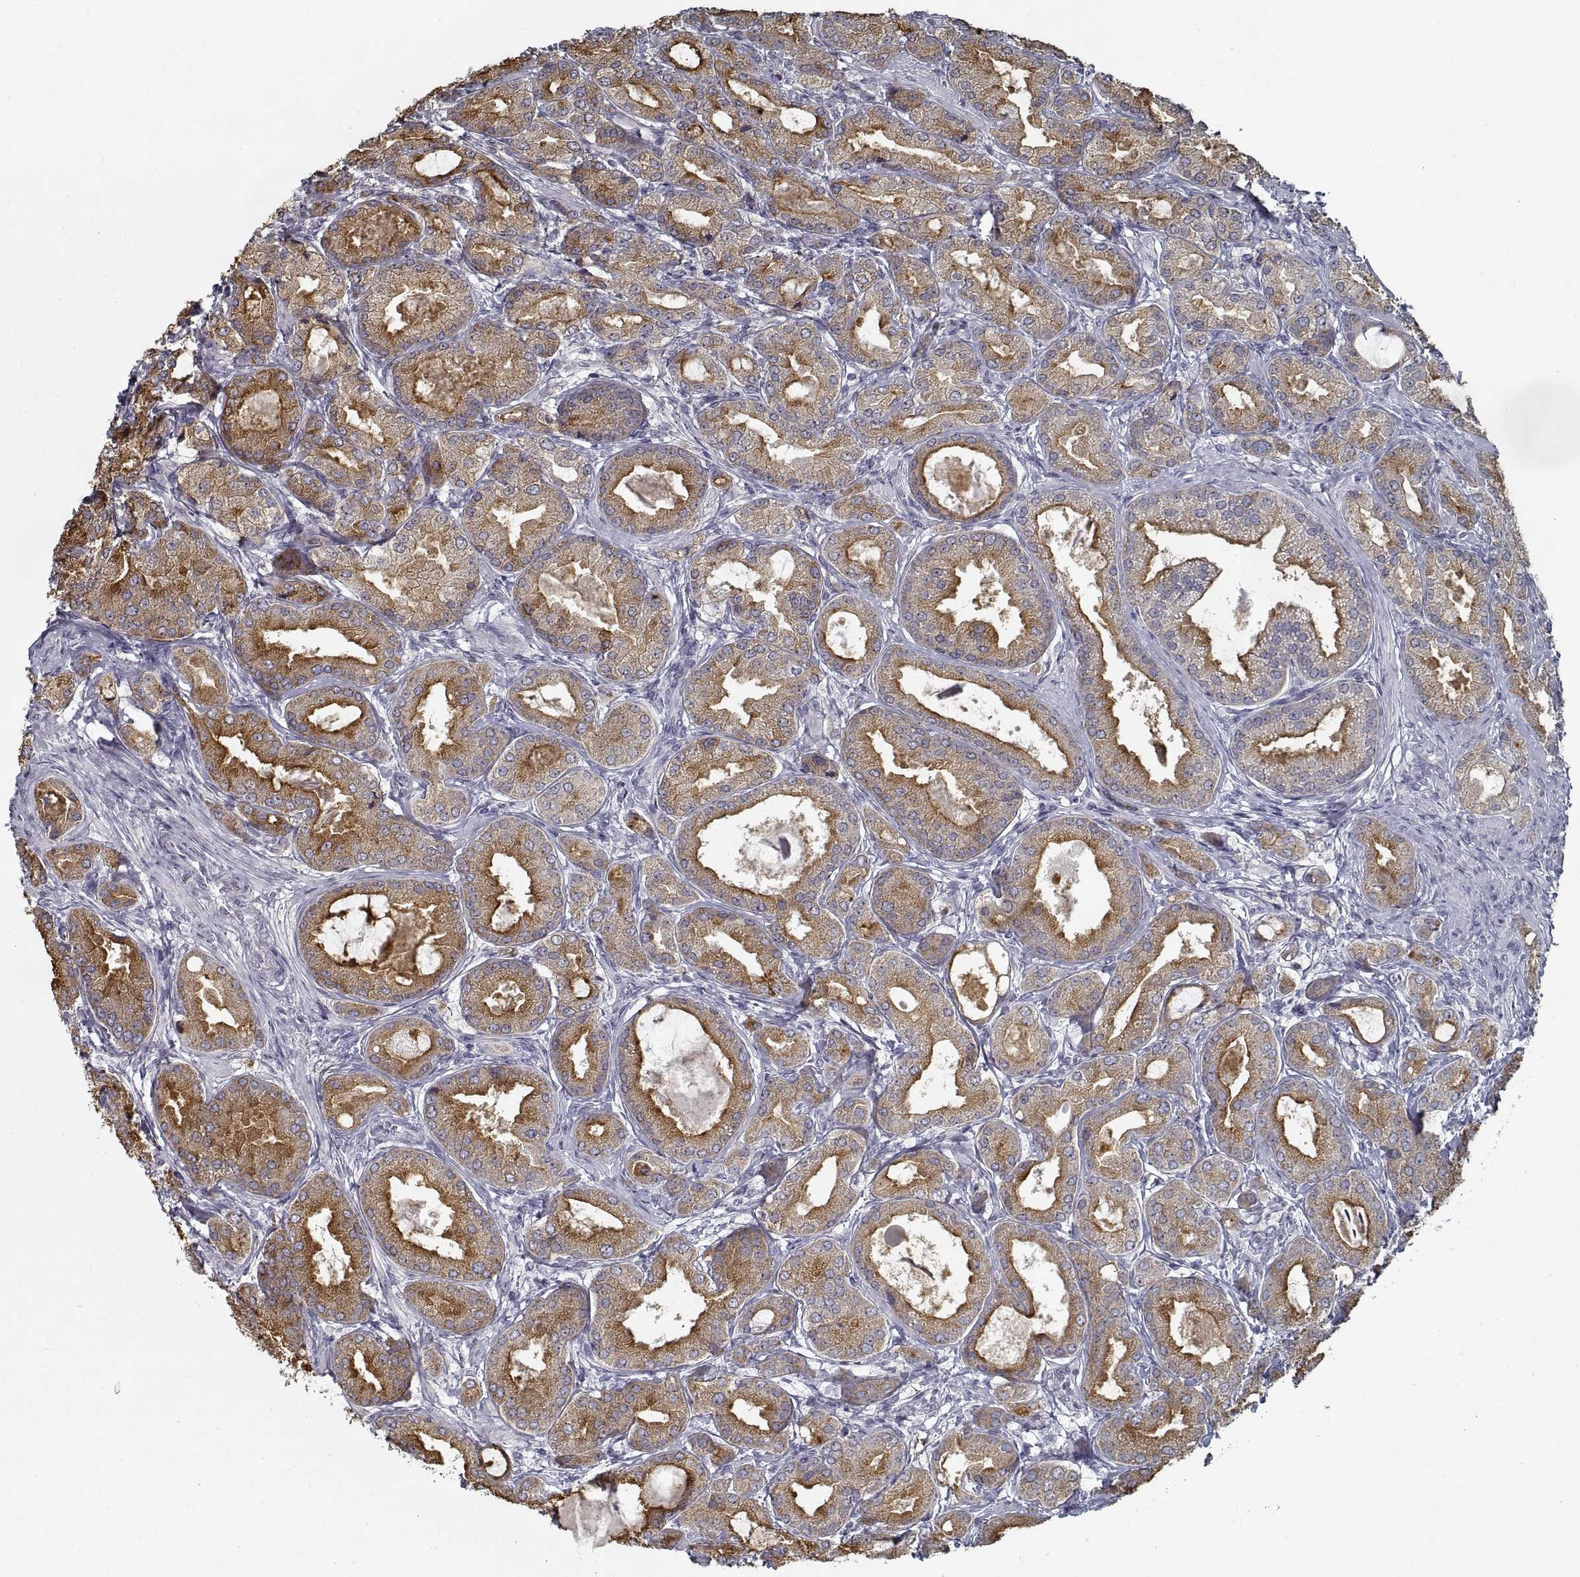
{"staining": {"intensity": "moderate", "quantity": ">75%", "location": "cytoplasmic/membranous"}, "tissue": "prostate cancer", "cell_type": "Tumor cells", "image_type": "cancer", "snomed": [{"axis": "morphology", "description": "Adenocarcinoma, NOS"}, {"axis": "topography", "description": "Prostate and seminal vesicle, NOS"}, {"axis": "topography", "description": "Prostate"}], "caption": "Prostate cancer stained with a brown dye demonstrates moderate cytoplasmic/membranous positive positivity in about >75% of tumor cells.", "gene": "GAD2", "patient": {"sex": "male", "age": 77}}